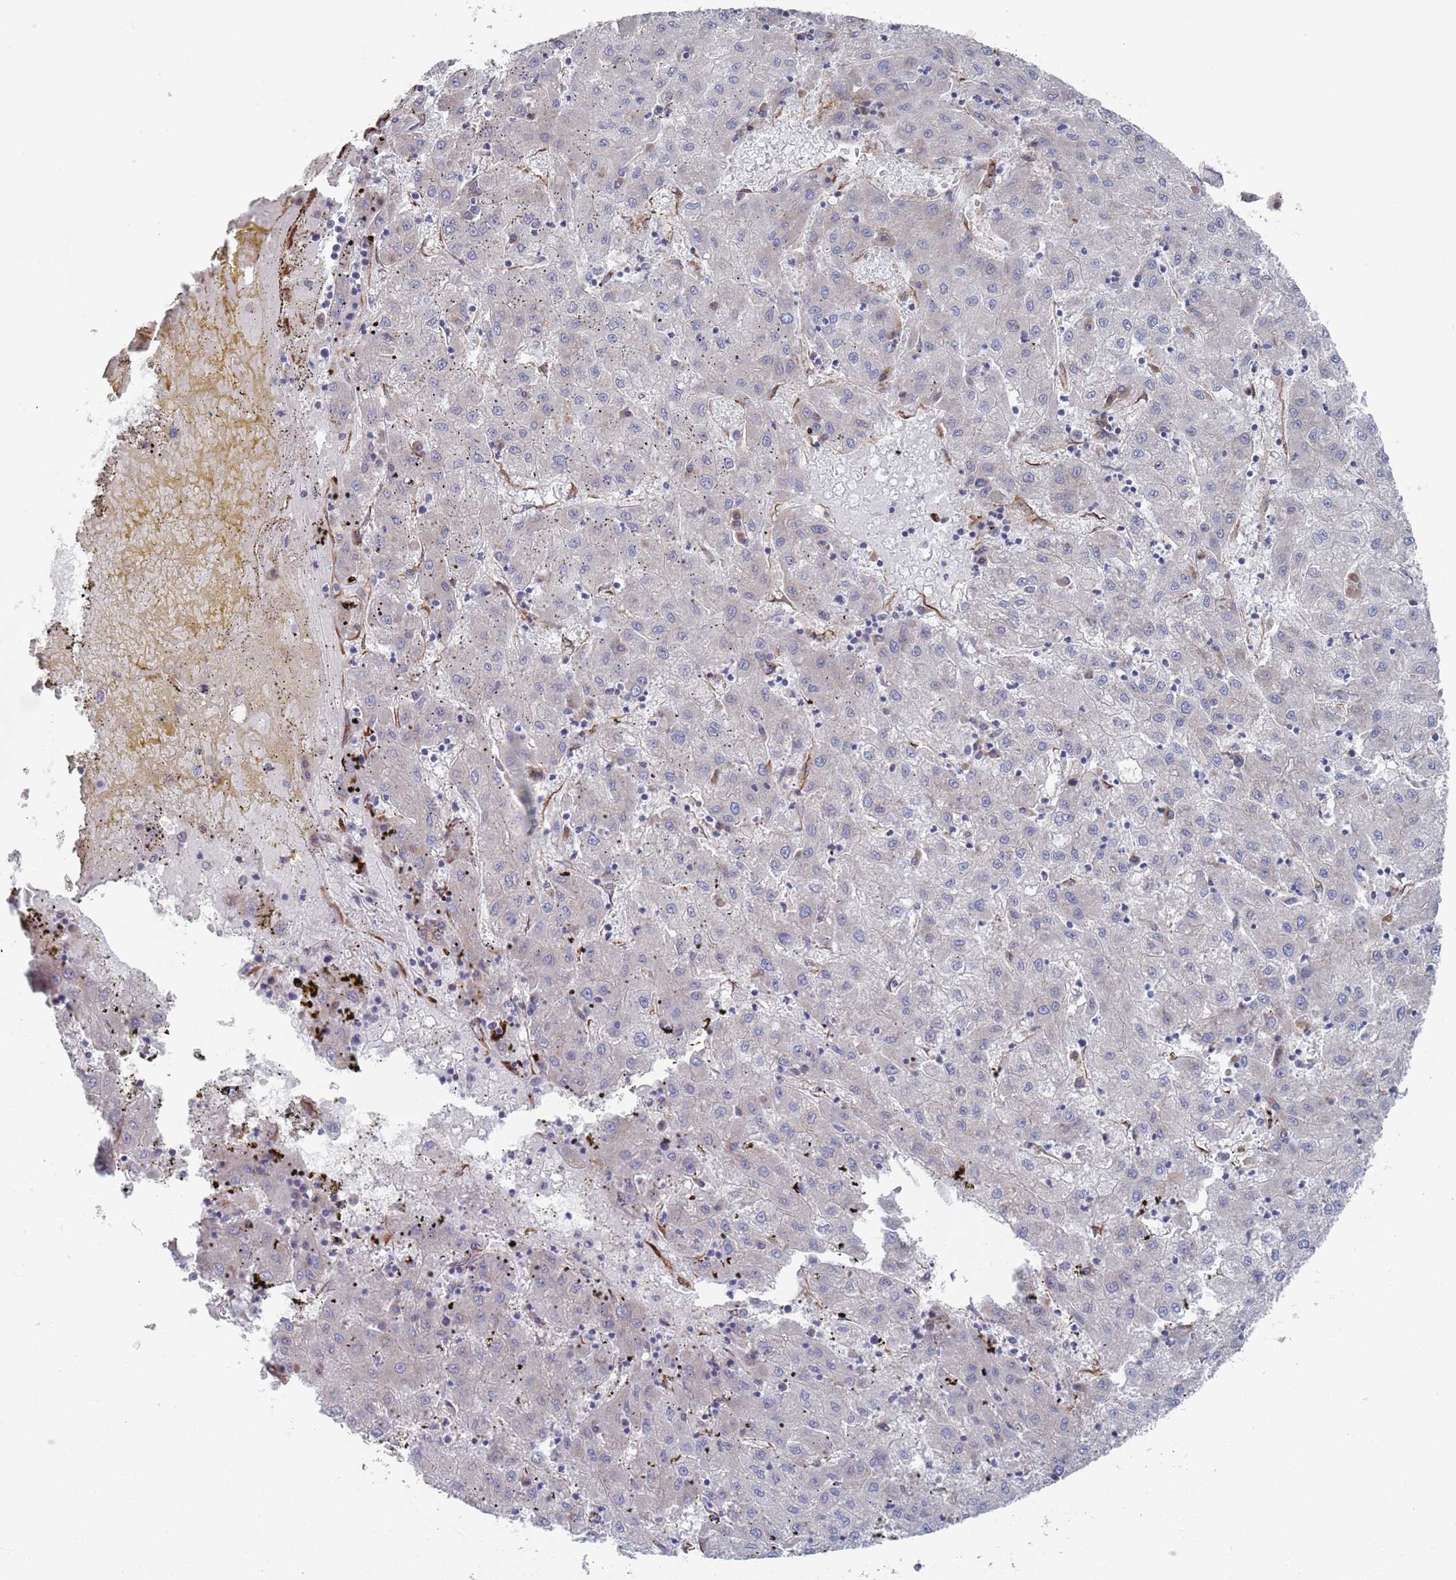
{"staining": {"intensity": "negative", "quantity": "none", "location": "none"}, "tissue": "liver cancer", "cell_type": "Tumor cells", "image_type": "cancer", "snomed": [{"axis": "morphology", "description": "Carcinoma, Hepatocellular, NOS"}, {"axis": "topography", "description": "Liver"}], "caption": "IHC histopathology image of human liver cancer stained for a protein (brown), which demonstrates no staining in tumor cells.", "gene": "CCDC106", "patient": {"sex": "male", "age": 72}}